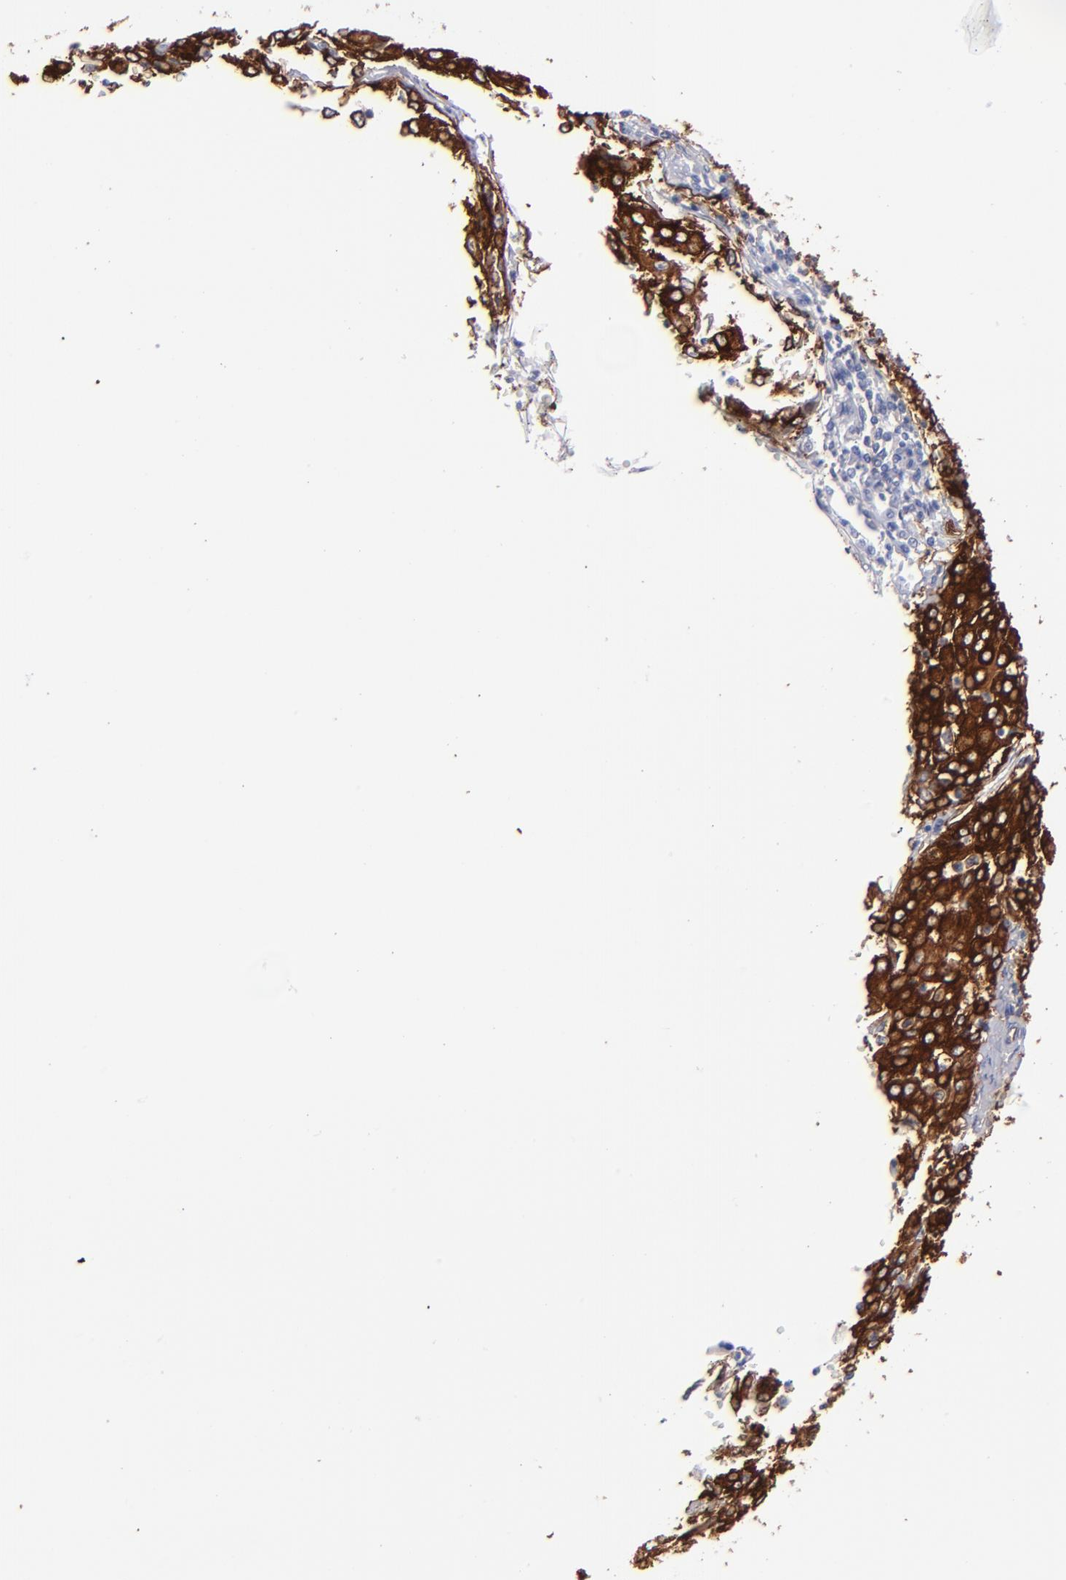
{"staining": {"intensity": "strong", "quantity": ">75%", "location": "cytoplasmic/membranous"}, "tissue": "cervical cancer", "cell_type": "Tumor cells", "image_type": "cancer", "snomed": [{"axis": "morphology", "description": "Squamous cell carcinoma, NOS"}, {"axis": "topography", "description": "Cervix"}], "caption": "About >75% of tumor cells in cervical cancer (squamous cell carcinoma) show strong cytoplasmic/membranous protein positivity as visualized by brown immunohistochemical staining.", "gene": "AHNAK2", "patient": {"sex": "female", "age": 39}}